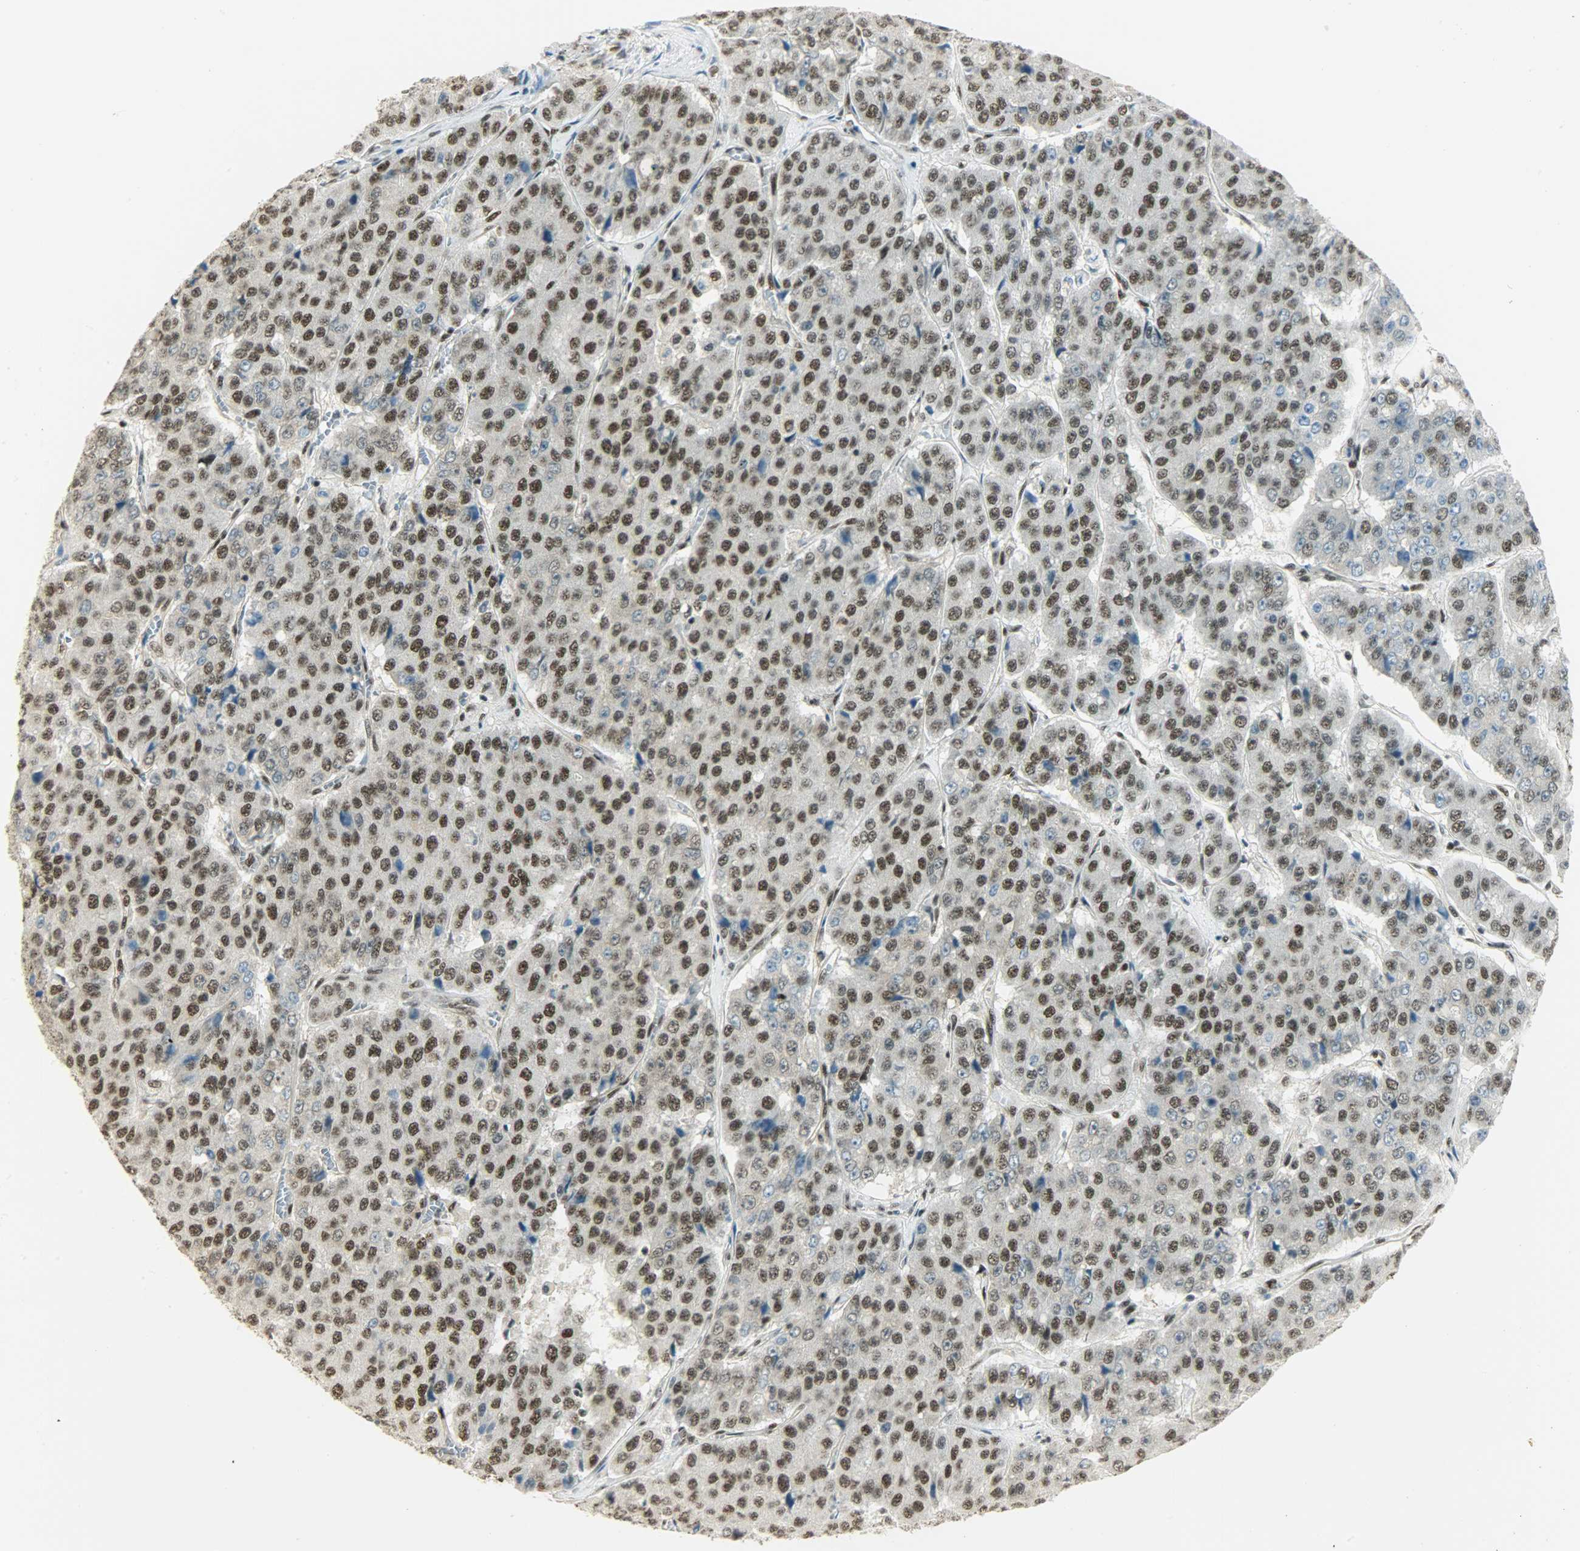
{"staining": {"intensity": "strong", "quantity": ">75%", "location": "nuclear"}, "tissue": "pancreatic cancer", "cell_type": "Tumor cells", "image_type": "cancer", "snomed": [{"axis": "morphology", "description": "Adenocarcinoma, NOS"}, {"axis": "topography", "description": "Pancreas"}], "caption": "Human pancreatic cancer stained for a protein (brown) exhibits strong nuclear positive positivity in about >75% of tumor cells.", "gene": "SUGP1", "patient": {"sex": "male", "age": 50}}